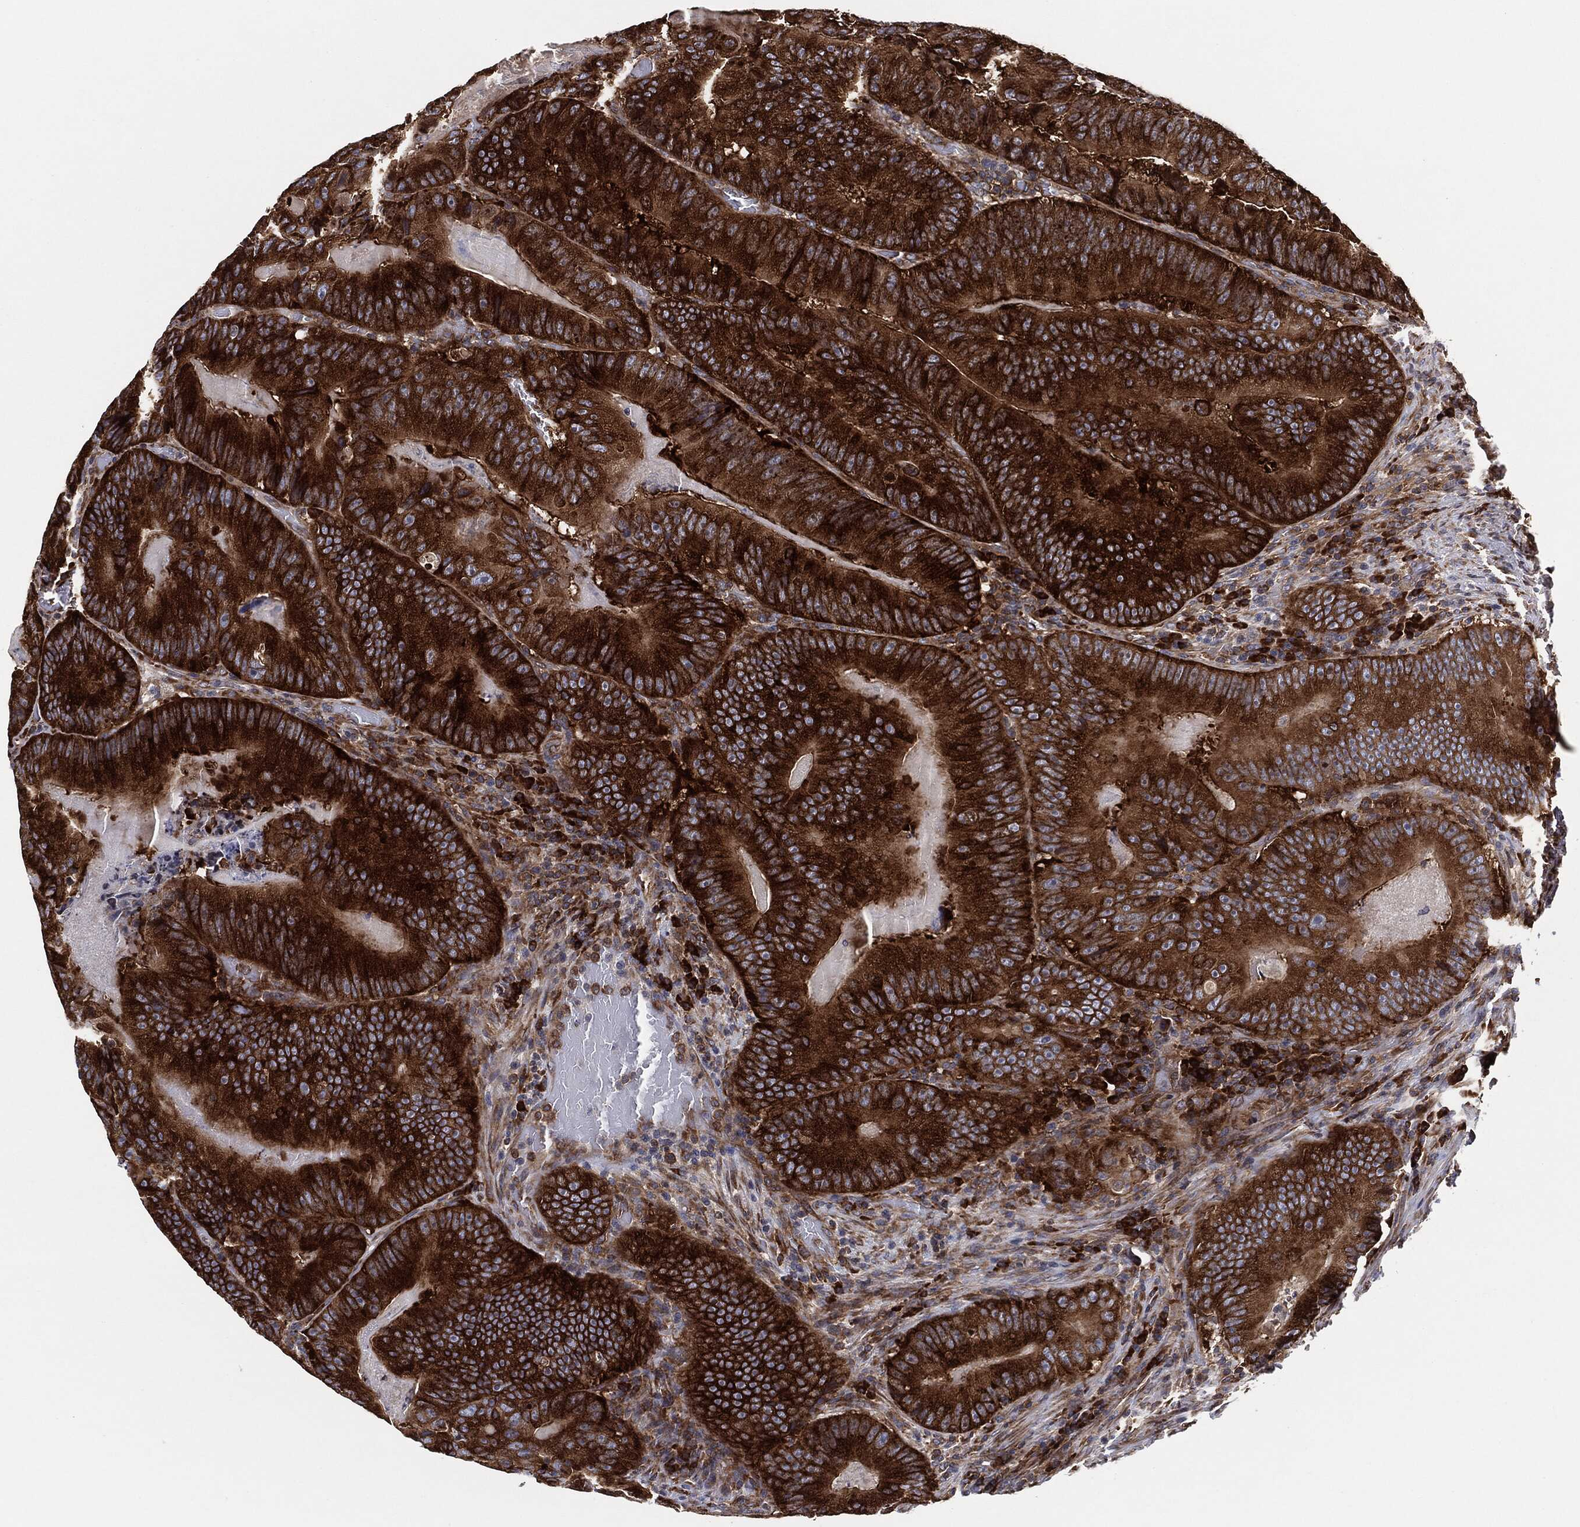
{"staining": {"intensity": "strong", "quantity": ">75%", "location": "cytoplasmic/membranous"}, "tissue": "colorectal cancer", "cell_type": "Tumor cells", "image_type": "cancer", "snomed": [{"axis": "morphology", "description": "Adenocarcinoma, NOS"}, {"axis": "topography", "description": "Colon"}], "caption": "About >75% of tumor cells in adenocarcinoma (colorectal) show strong cytoplasmic/membranous protein positivity as visualized by brown immunohistochemical staining.", "gene": "EIF2S2", "patient": {"sex": "female", "age": 86}}